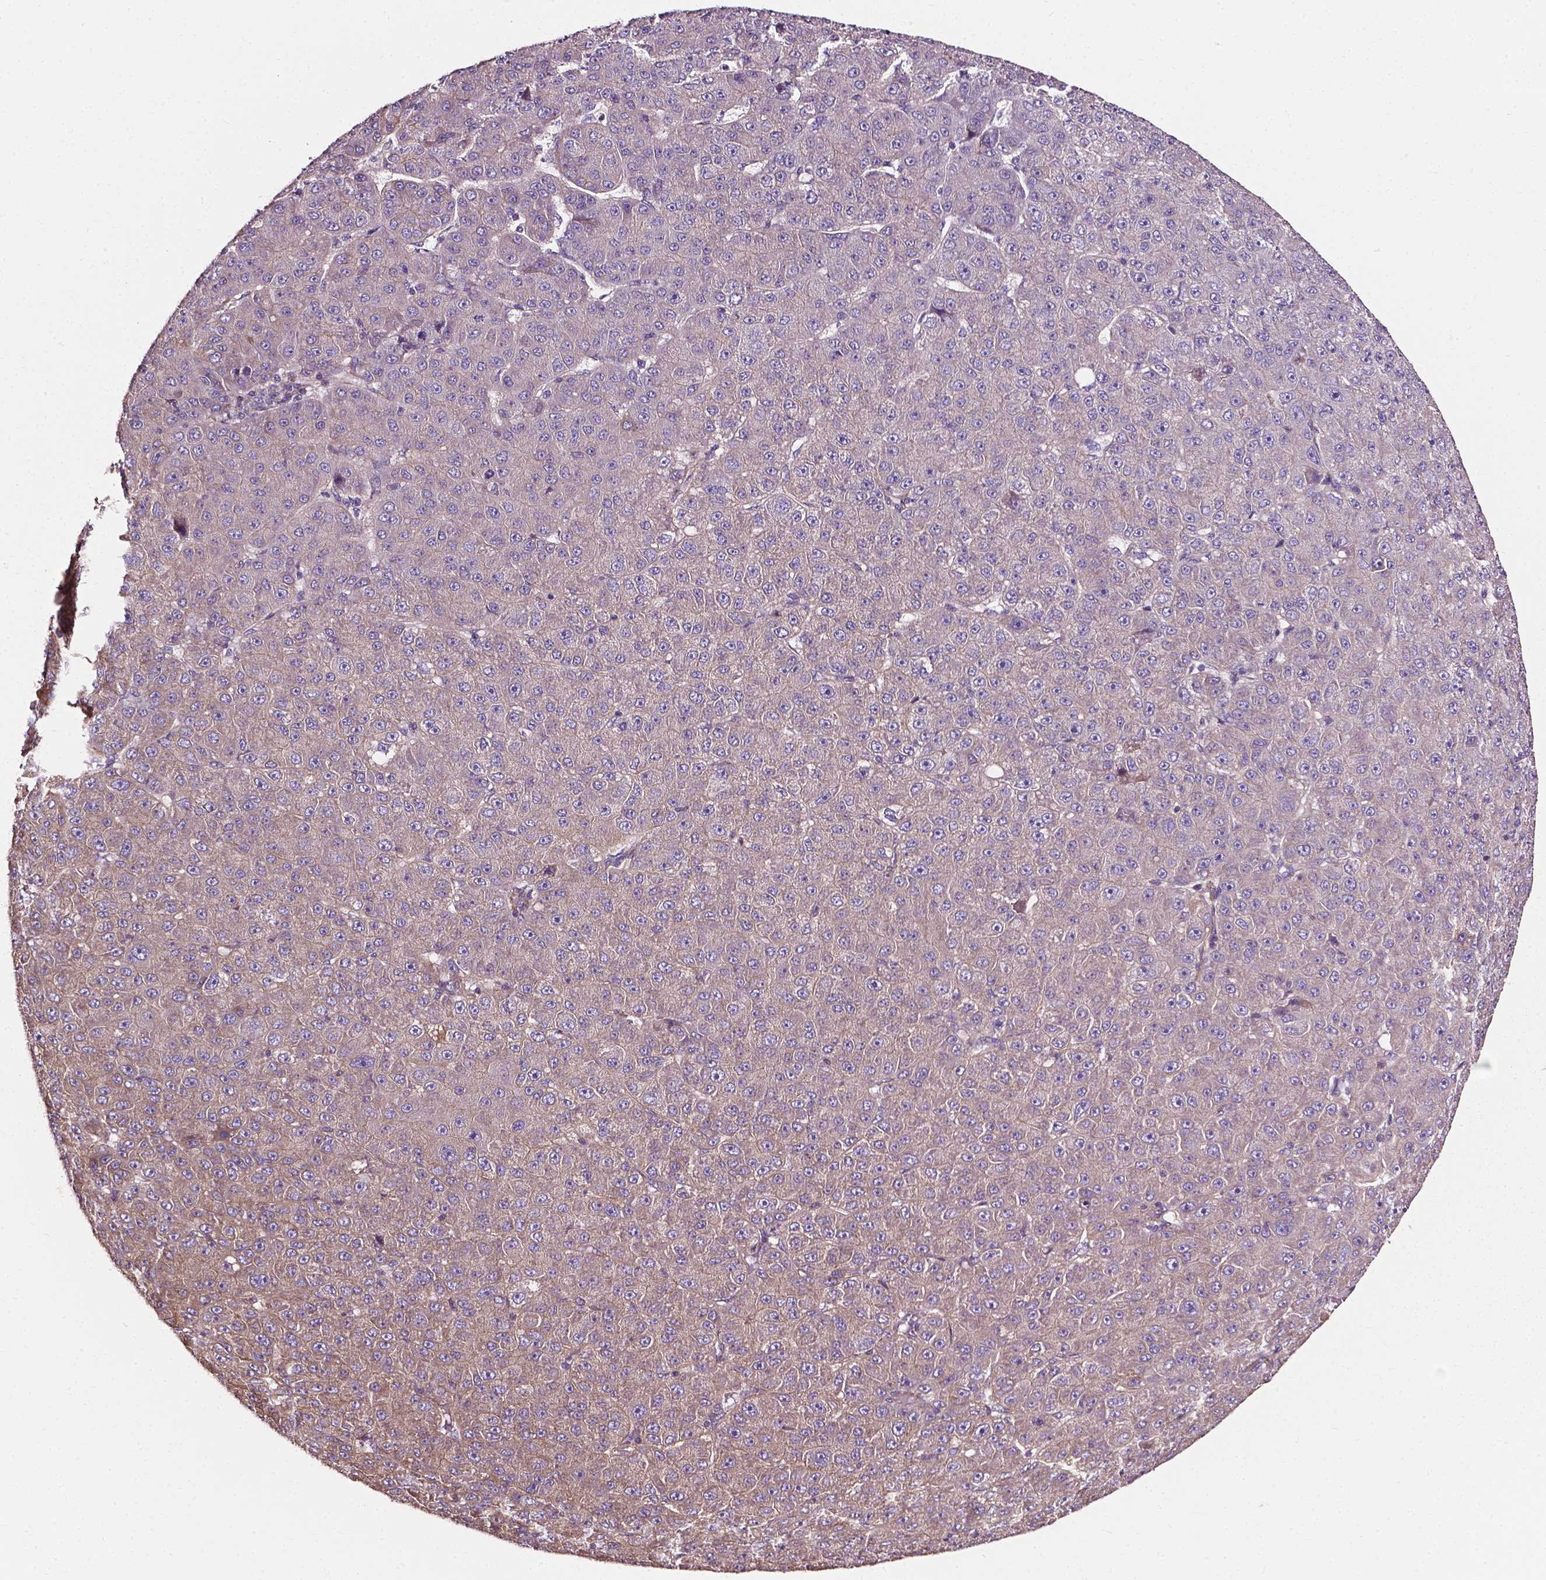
{"staining": {"intensity": "weak", "quantity": "<25%", "location": "cytoplasmic/membranous"}, "tissue": "liver cancer", "cell_type": "Tumor cells", "image_type": "cancer", "snomed": [{"axis": "morphology", "description": "Carcinoma, Hepatocellular, NOS"}, {"axis": "topography", "description": "Liver"}], "caption": "A high-resolution histopathology image shows immunohistochemistry (IHC) staining of liver hepatocellular carcinoma, which shows no significant expression in tumor cells. (DAB (3,3'-diaminobenzidine) IHC with hematoxylin counter stain).", "gene": "ATG16L1", "patient": {"sex": "male", "age": 67}}